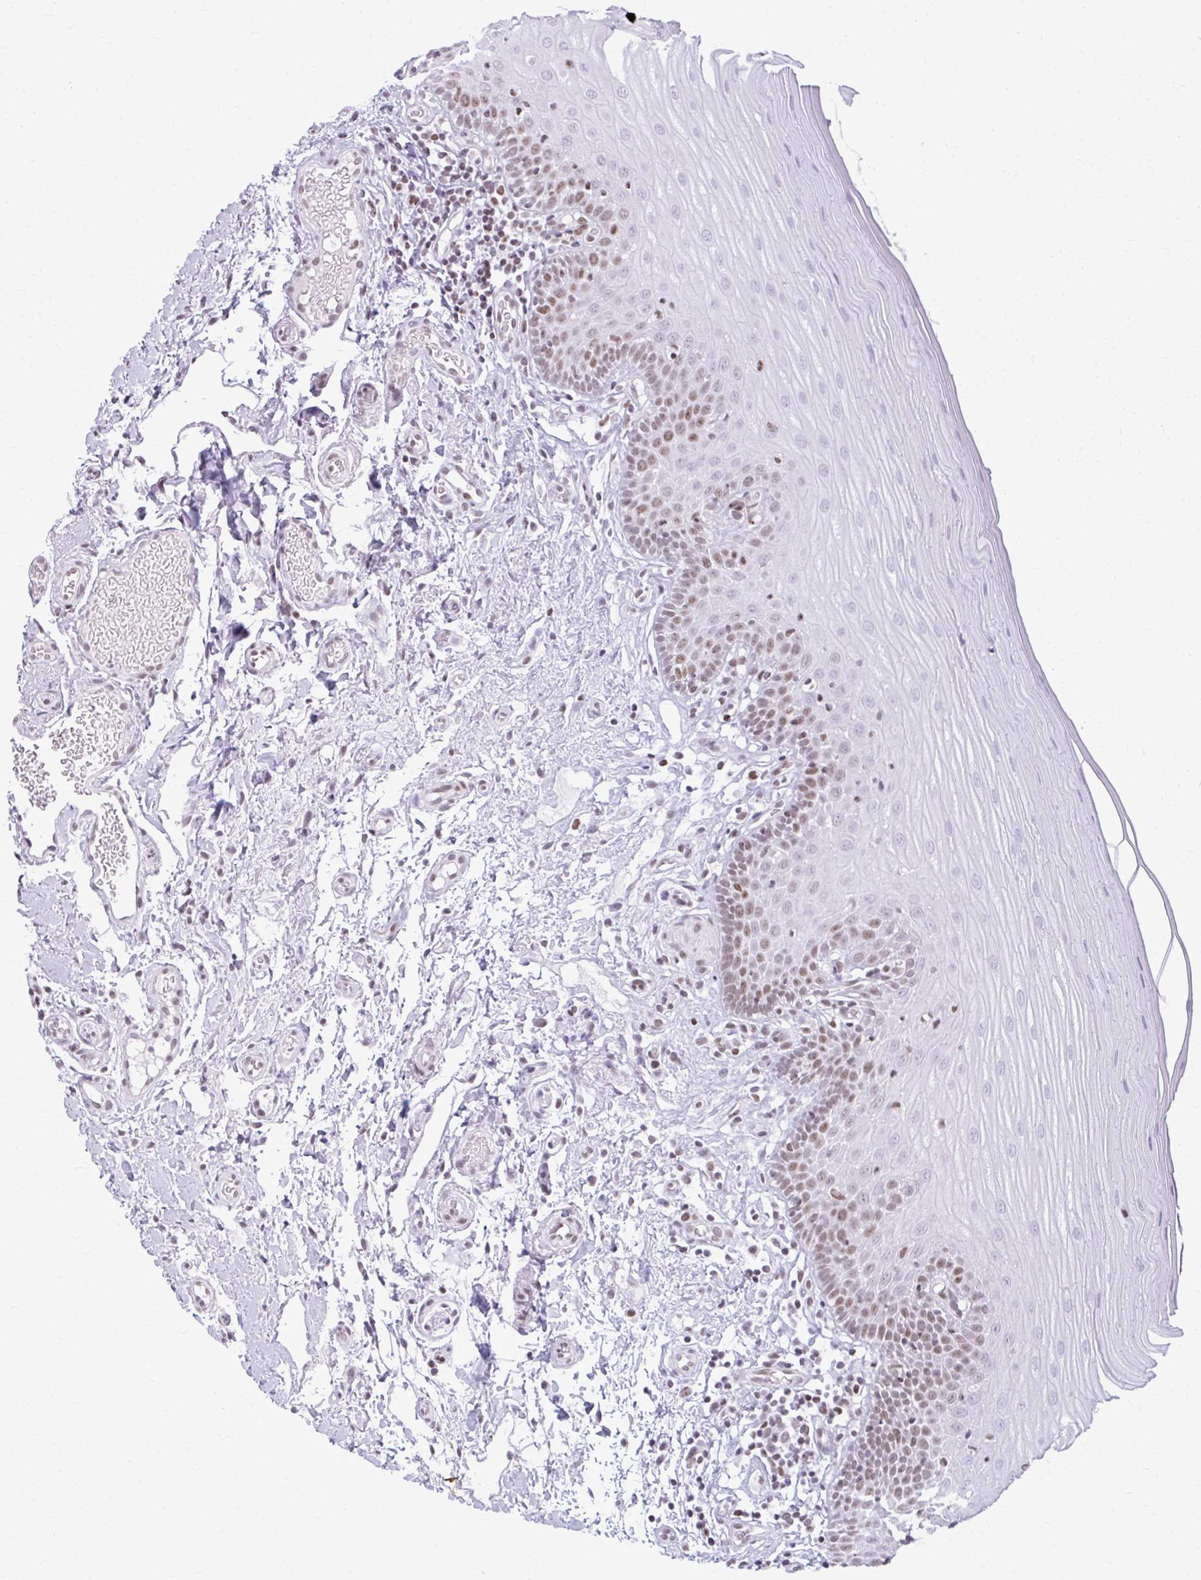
{"staining": {"intensity": "moderate", "quantity": "25%-75%", "location": "nuclear"}, "tissue": "oral mucosa", "cell_type": "Squamous epithelial cells", "image_type": "normal", "snomed": [{"axis": "morphology", "description": "Normal tissue, NOS"}, {"axis": "topography", "description": "Oral tissue"}, {"axis": "topography", "description": "Tounge, NOS"}, {"axis": "topography", "description": "Head-Neck"}], "caption": "Protein positivity by IHC exhibits moderate nuclear expression in approximately 25%-75% of squamous epithelial cells in benign oral mucosa.", "gene": "PABIR1", "patient": {"sex": "female", "age": 84}}